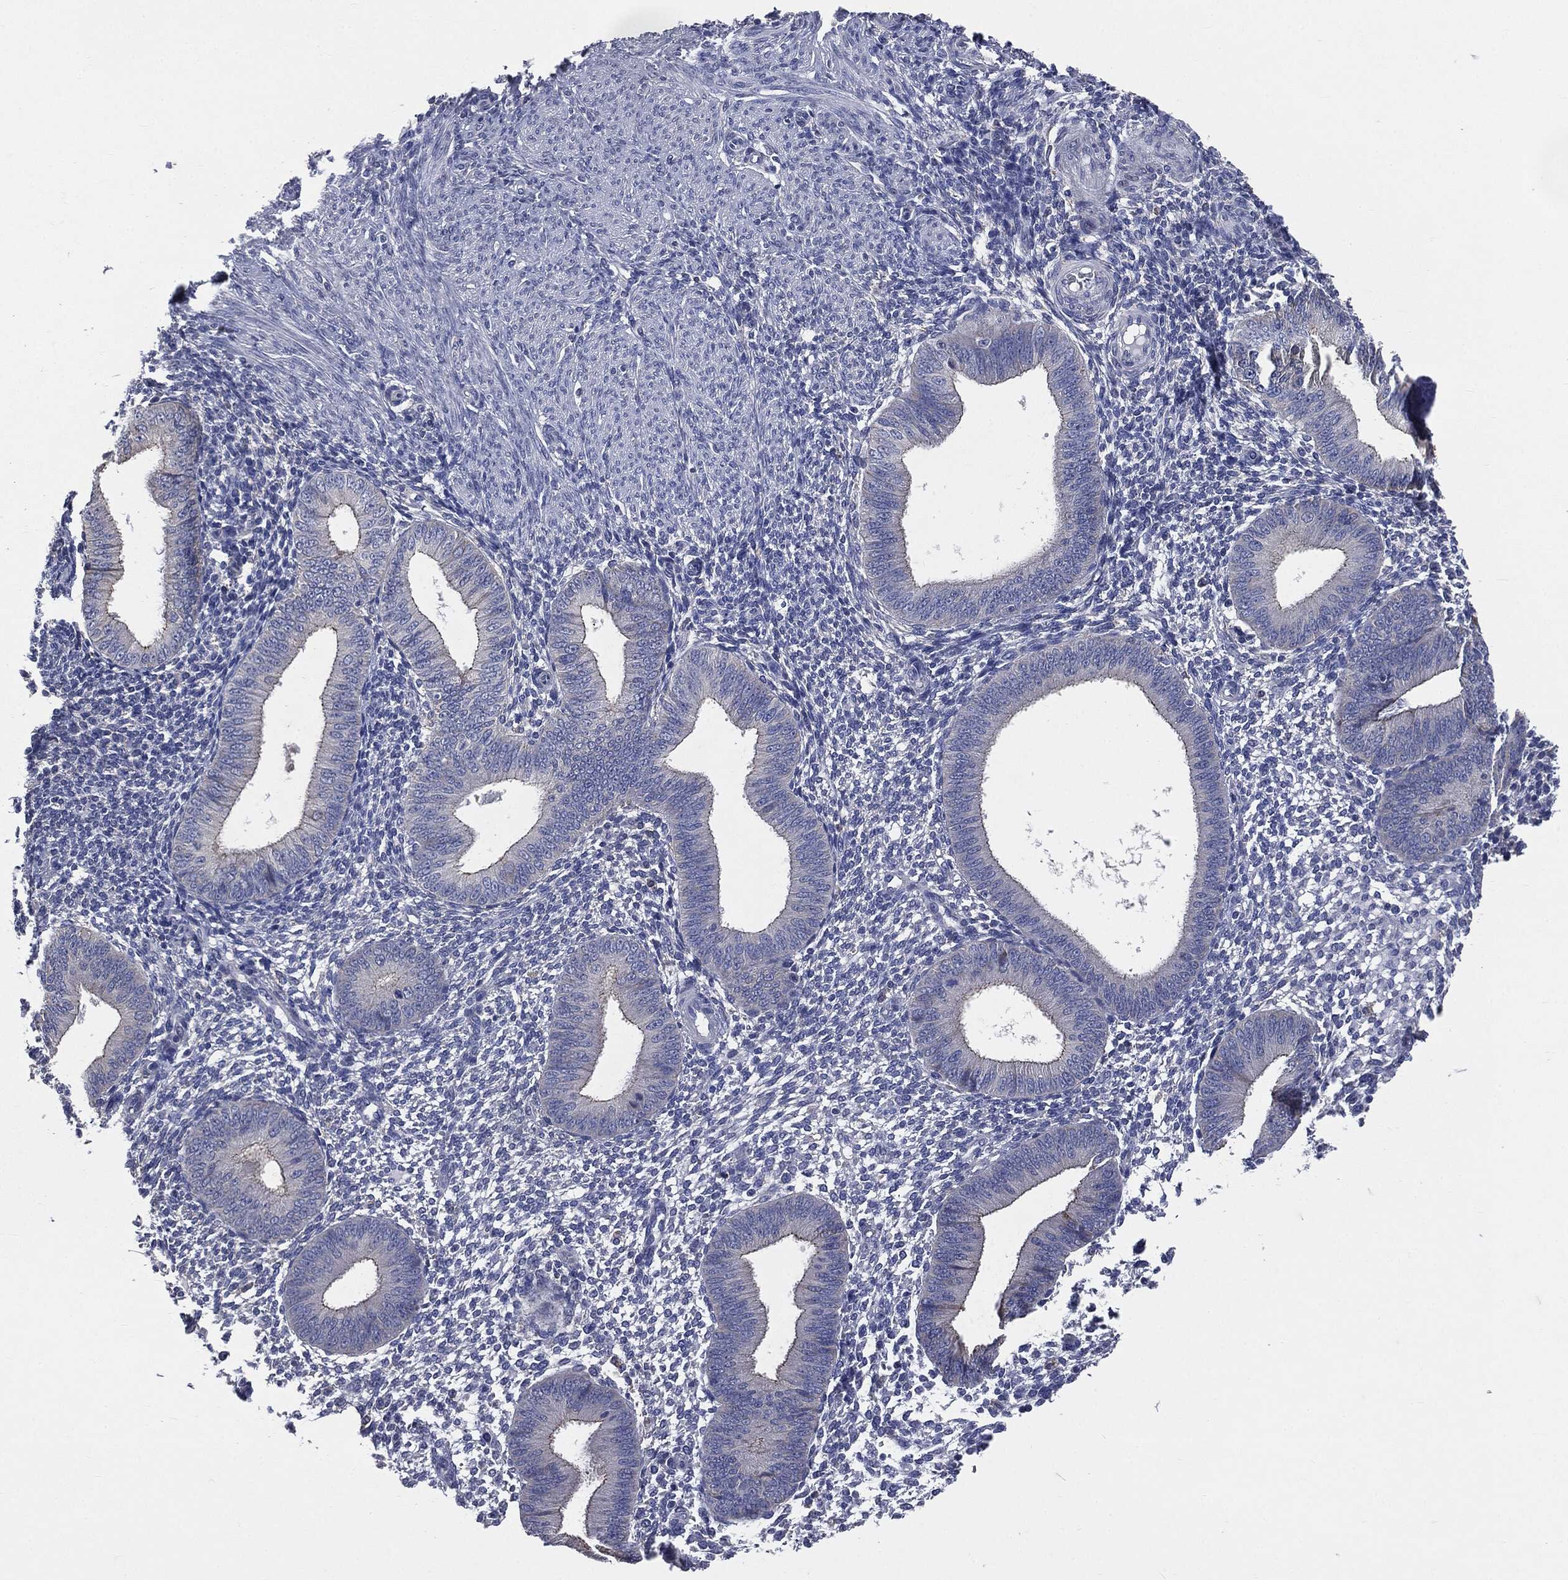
{"staining": {"intensity": "negative", "quantity": "none", "location": "none"}, "tissue": "endometrium", "cell_type": "Cells in endometrial stroma", "image_type": "normal", "snomed": [{"axis": "morphology", "description": "Normal tissue, NOS"}, {"axis": "topography", "description": "Endometrium"}], "caption": "Protein analysis of unremarkable endometrium exhibits no significant staining in cells in endometrial stroma.", "gene": "PTGS2", "patient": {"sex": "female", "age": 39}}